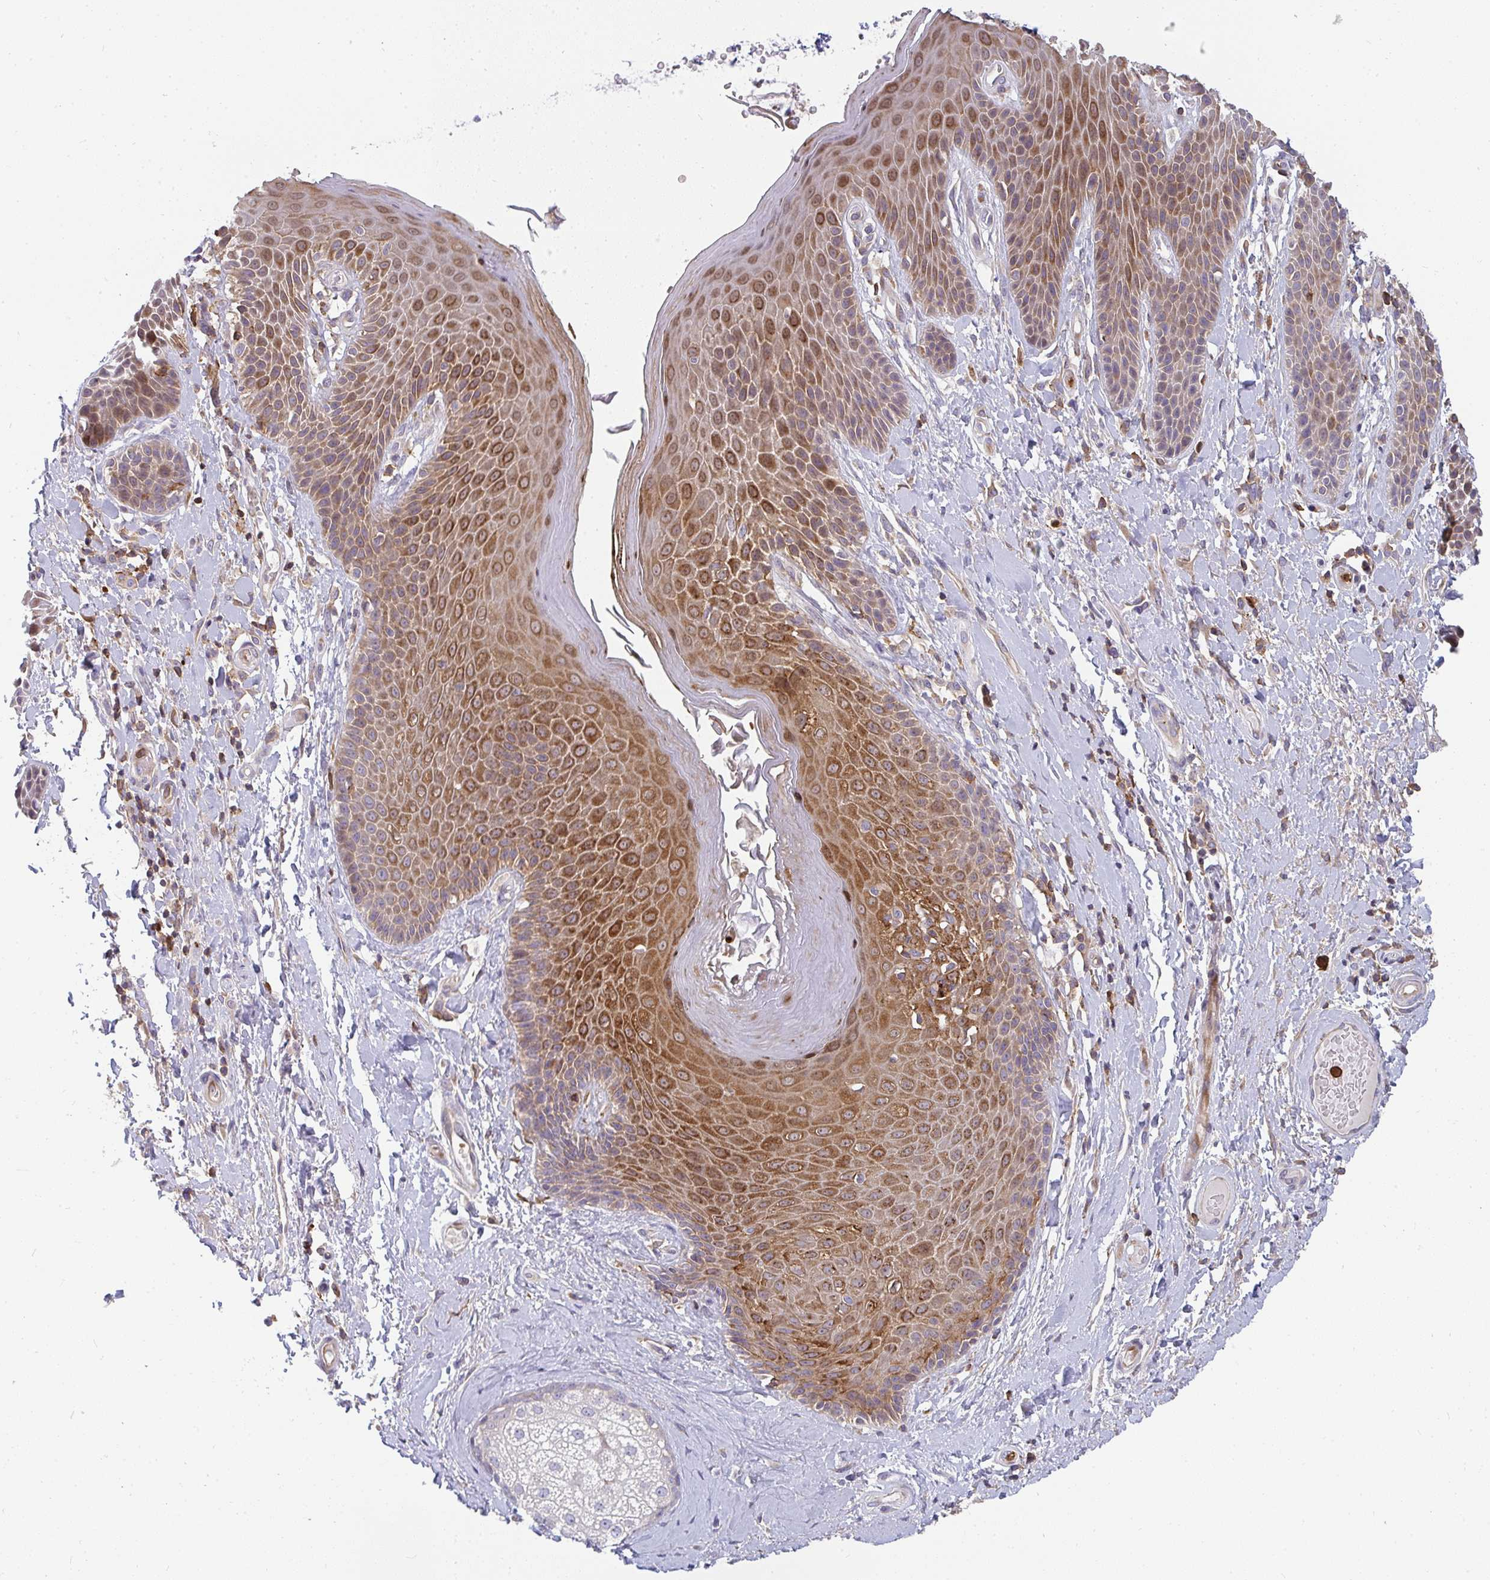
{"staining": {"intensity": "moderate", "quantity": ">75%", "location": "cytoplasmic/membranous"}, "tissue": "skin", "cell_type": "Epidermal cells", "image_type": "normal", "snomed": [{"axis": "morphology", "description": "Normal tissue, NOS"}, {"axis": "topography", "description": "Anal"}, {"axis": "topography", "description": "Peripheral nerve tissue"}], "caption": "The histopathology image displays immunohistochemical staining of benign skin. There is moderate cytoplasmic/membranous positivity is appreciated in approximately >75% of epidermal cells. (Brightfield microscopy of DAB IHC at high magnification).", "gene": "CSF3R", "patient": {"sex": "male", "age": 51}}